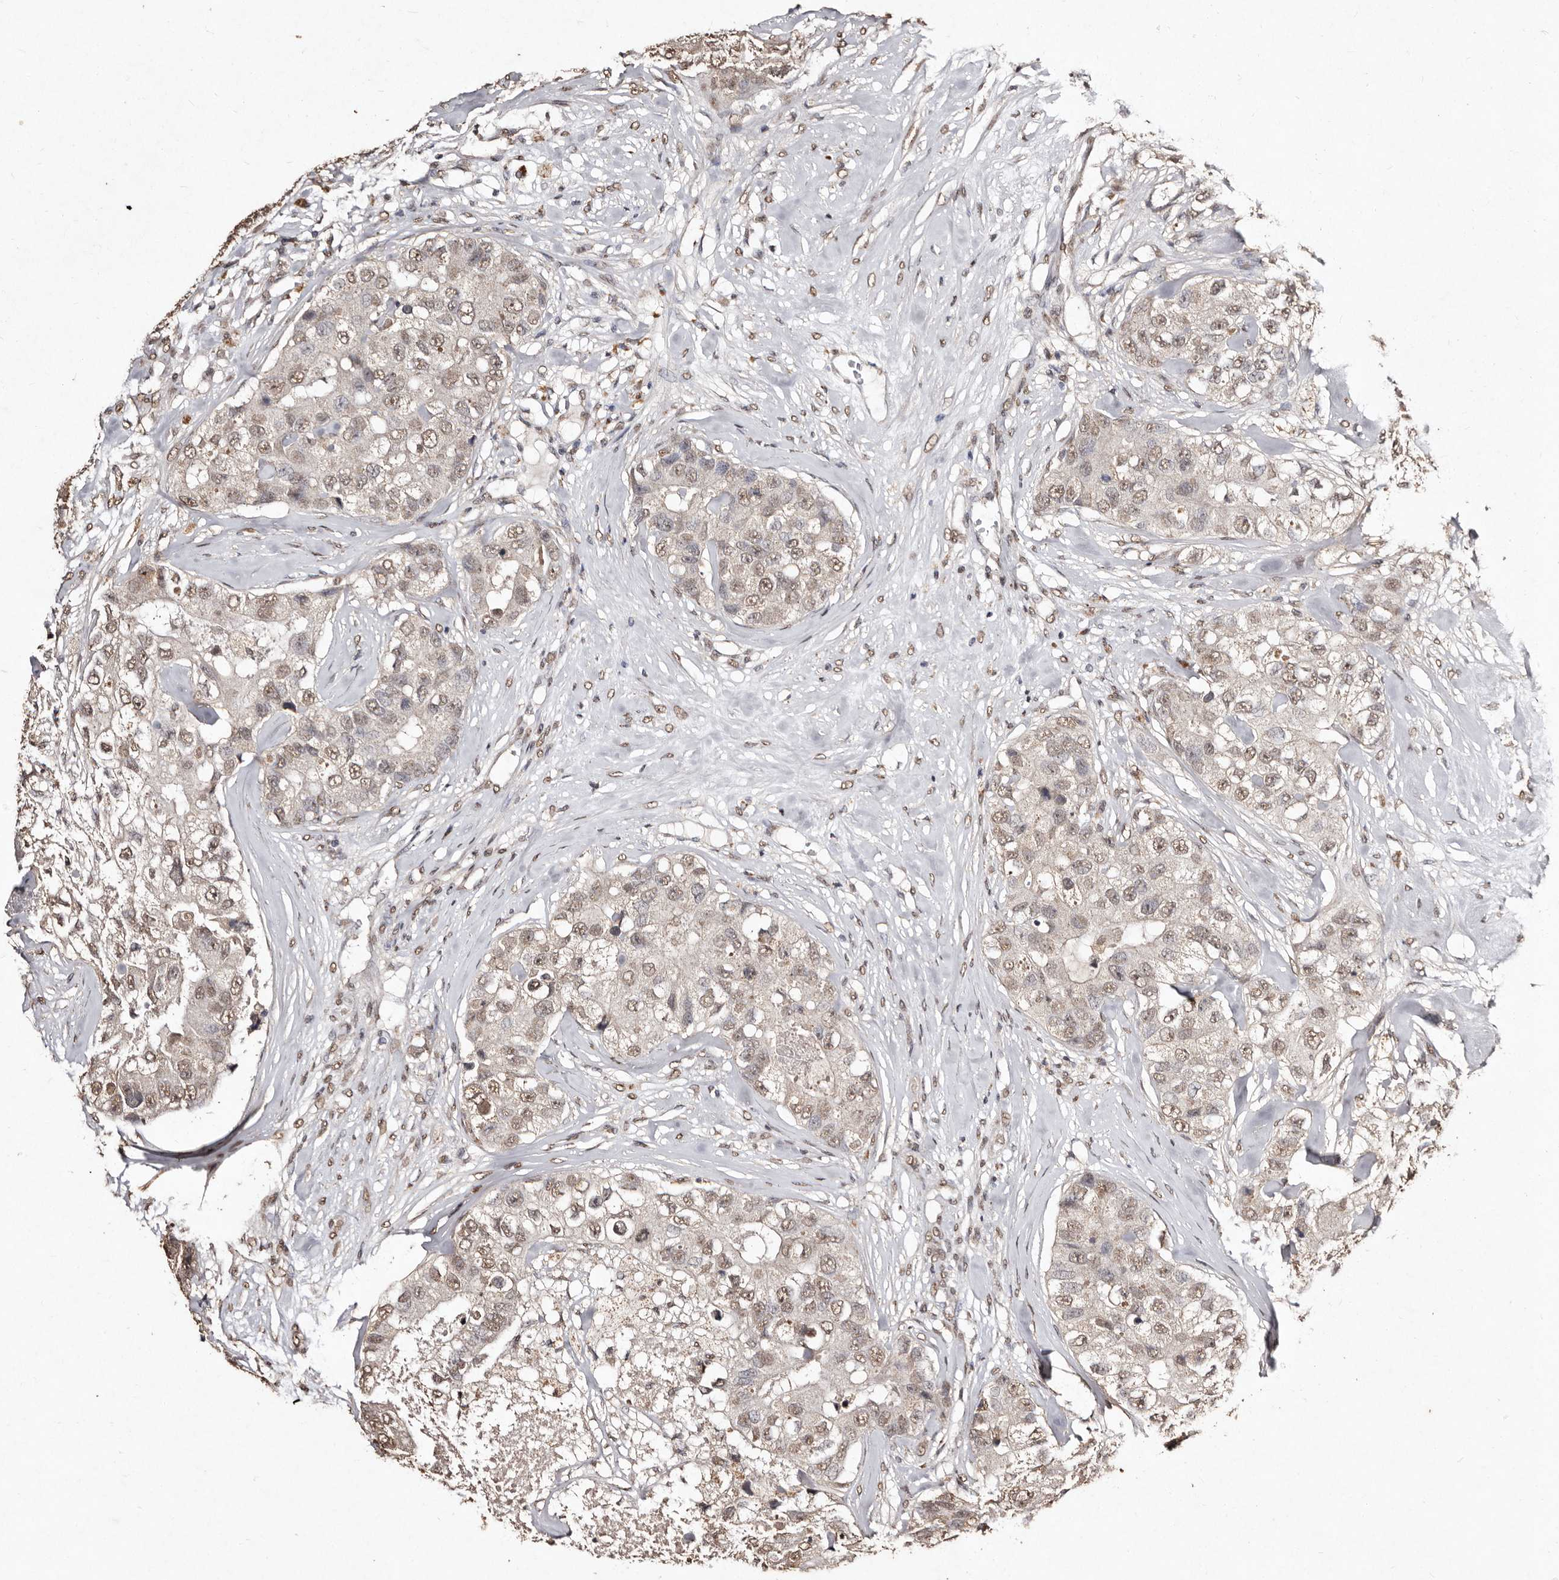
{"staining": {"intensity": "moderate", "quantity": ">75%", "location": "nuclear"}, "tissue": "breast cancer", "cell_type": "Tumor cells", "image_type": "cancer", "snomed": [{"axis": "morphology", "description": "Duct carcinoma"}, {"axis": "topography", "description": "Breast"}], "caption": "Moderate nuclear protein expression is identified in approximately >75% of tumor cells in breast intraductal carcinoma. The protein is stained brown, and the nuclei are stained in blue (DAB IHC with brightfield microscopy, high magnification).", "gene": "ERBB4", "patient": {"sex": "female", "age": 62}}